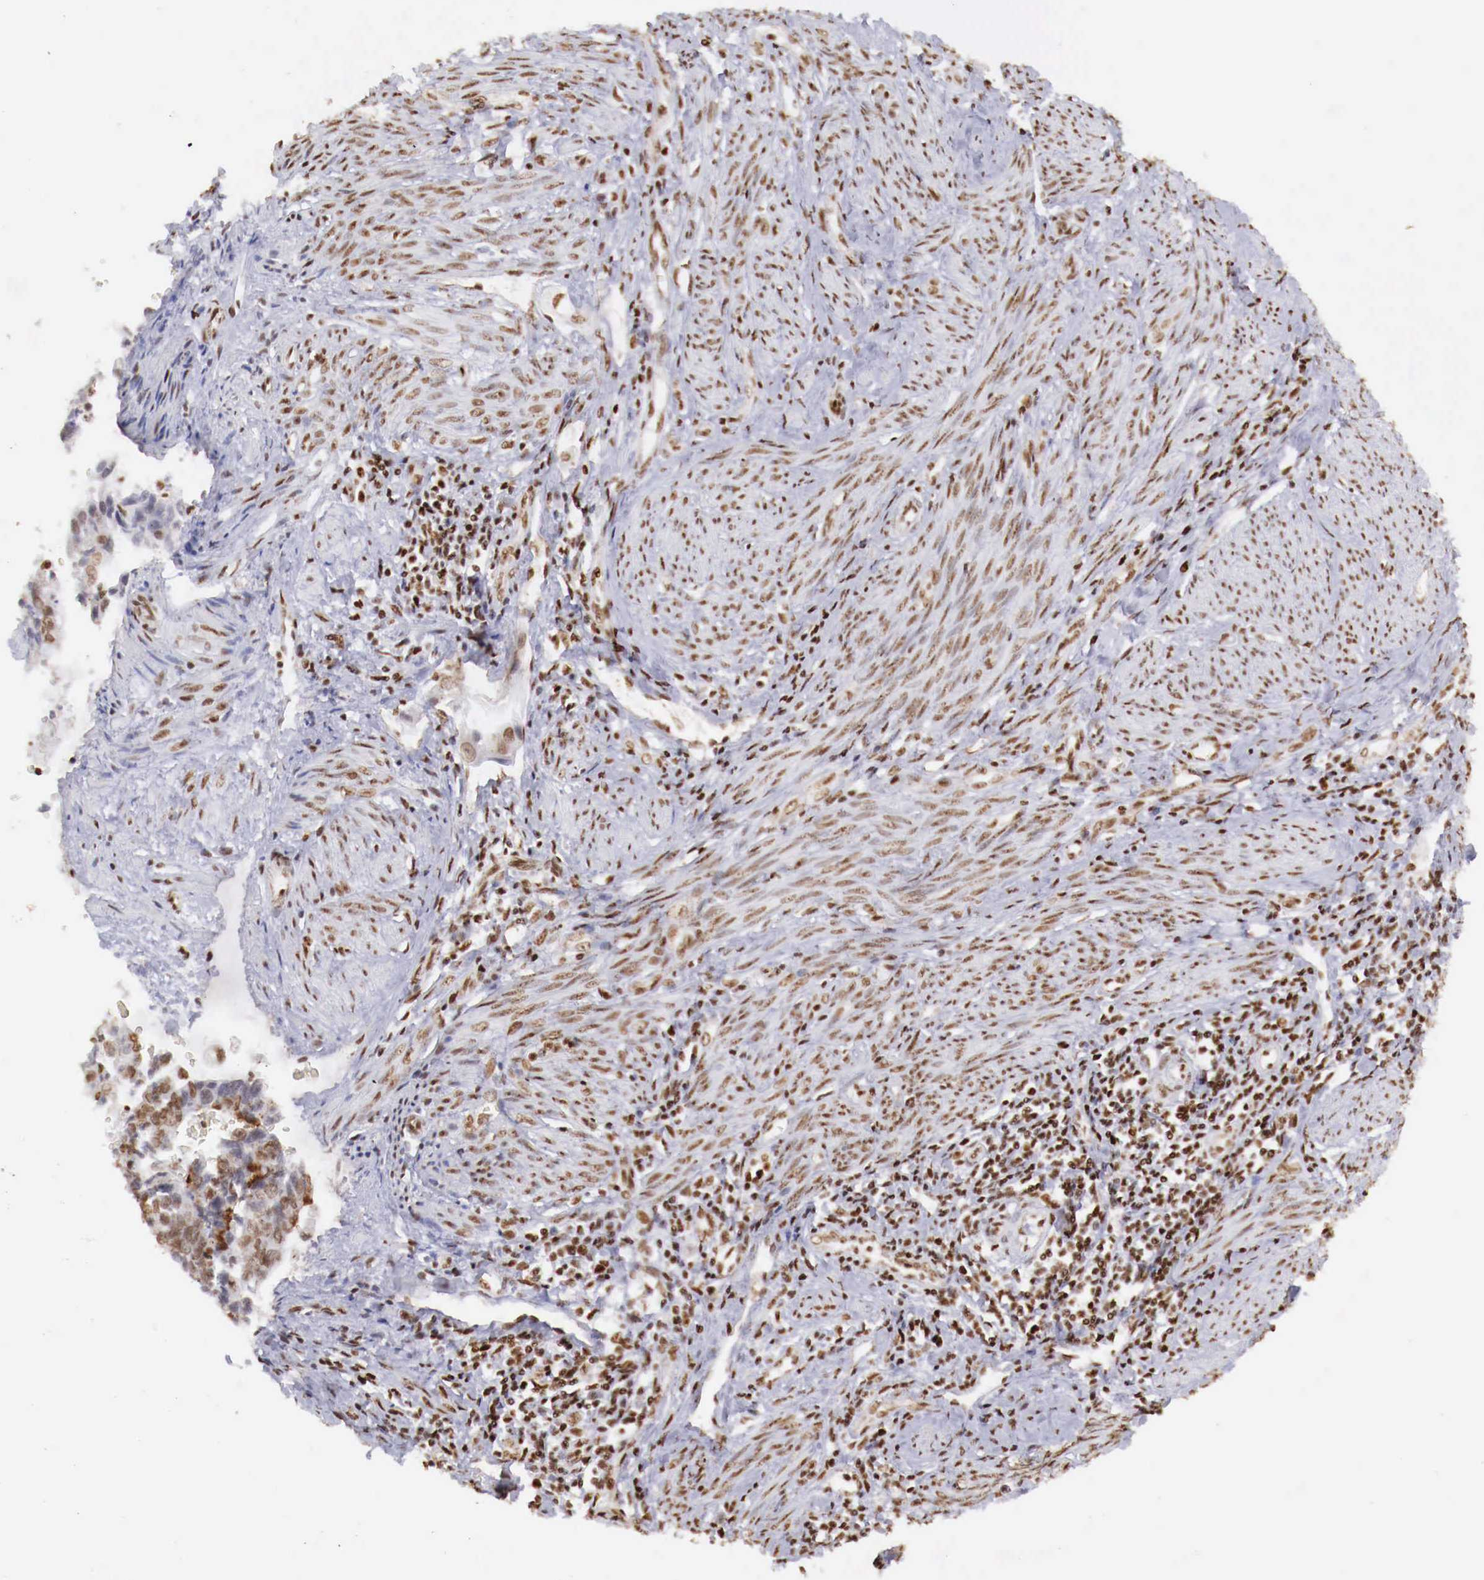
{"staining": {"intensity": "moderate", "quantity": ">75%", "location": "nuclear"}, "tissue": "endometrial cancer", "cell_type": "Tumor cells", "image_type": "cancer", "snomed": [{"axis": "morphology", "description": "Adenocarcinoma, NOS"}, {"axis": "topography", "description": "Endometrium"}], "caption": "Moderate nuclear staining for a protein is appreciated in approximately >75% of tumor cells of endometrial cancer (adenocarcinoma) using immunohistochemistry (IHC).", "gene": "MAX", "patient": {"sex": "female", "age": 75}}